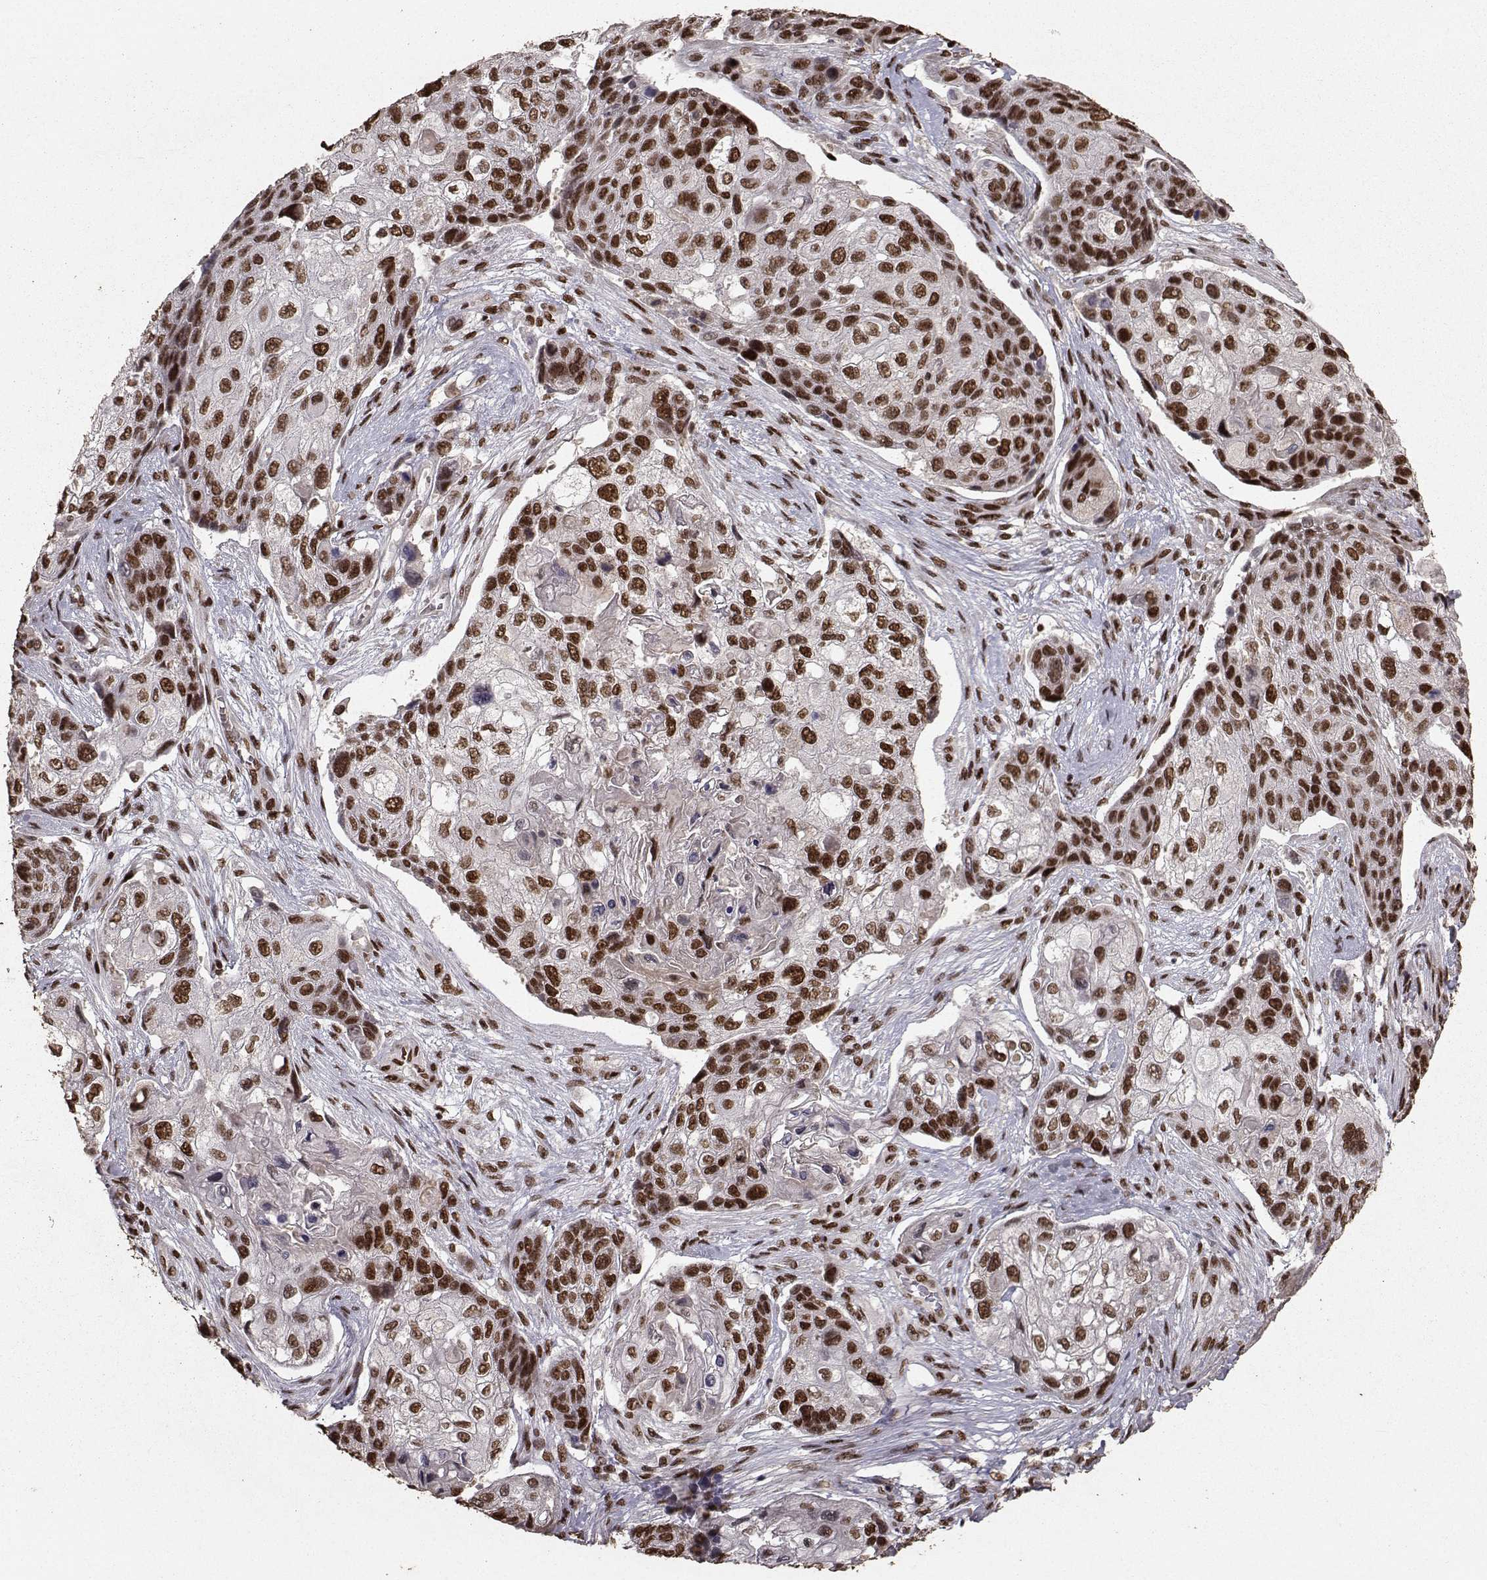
{"staining": {"intensity": "strong", "quantity": ">75%", "location": "nuclear"}, "tissue": "lung cancer", "cell_type": "Tumor cells", "image_type": "cancer", "snomed": [{"axis": "morphology", "description": "Squamous cell carcinoma, NOS"}, {"axis": "topography", "description": "Lung"}], "caption": "DAB immunohistochemical staining of lung cancer (squamous cell carcinoma) displays strong nuclear protein staining in about >75% of tumor cells.", "gene": "SF1", "patient": {"sex": "male", "age": 69}}